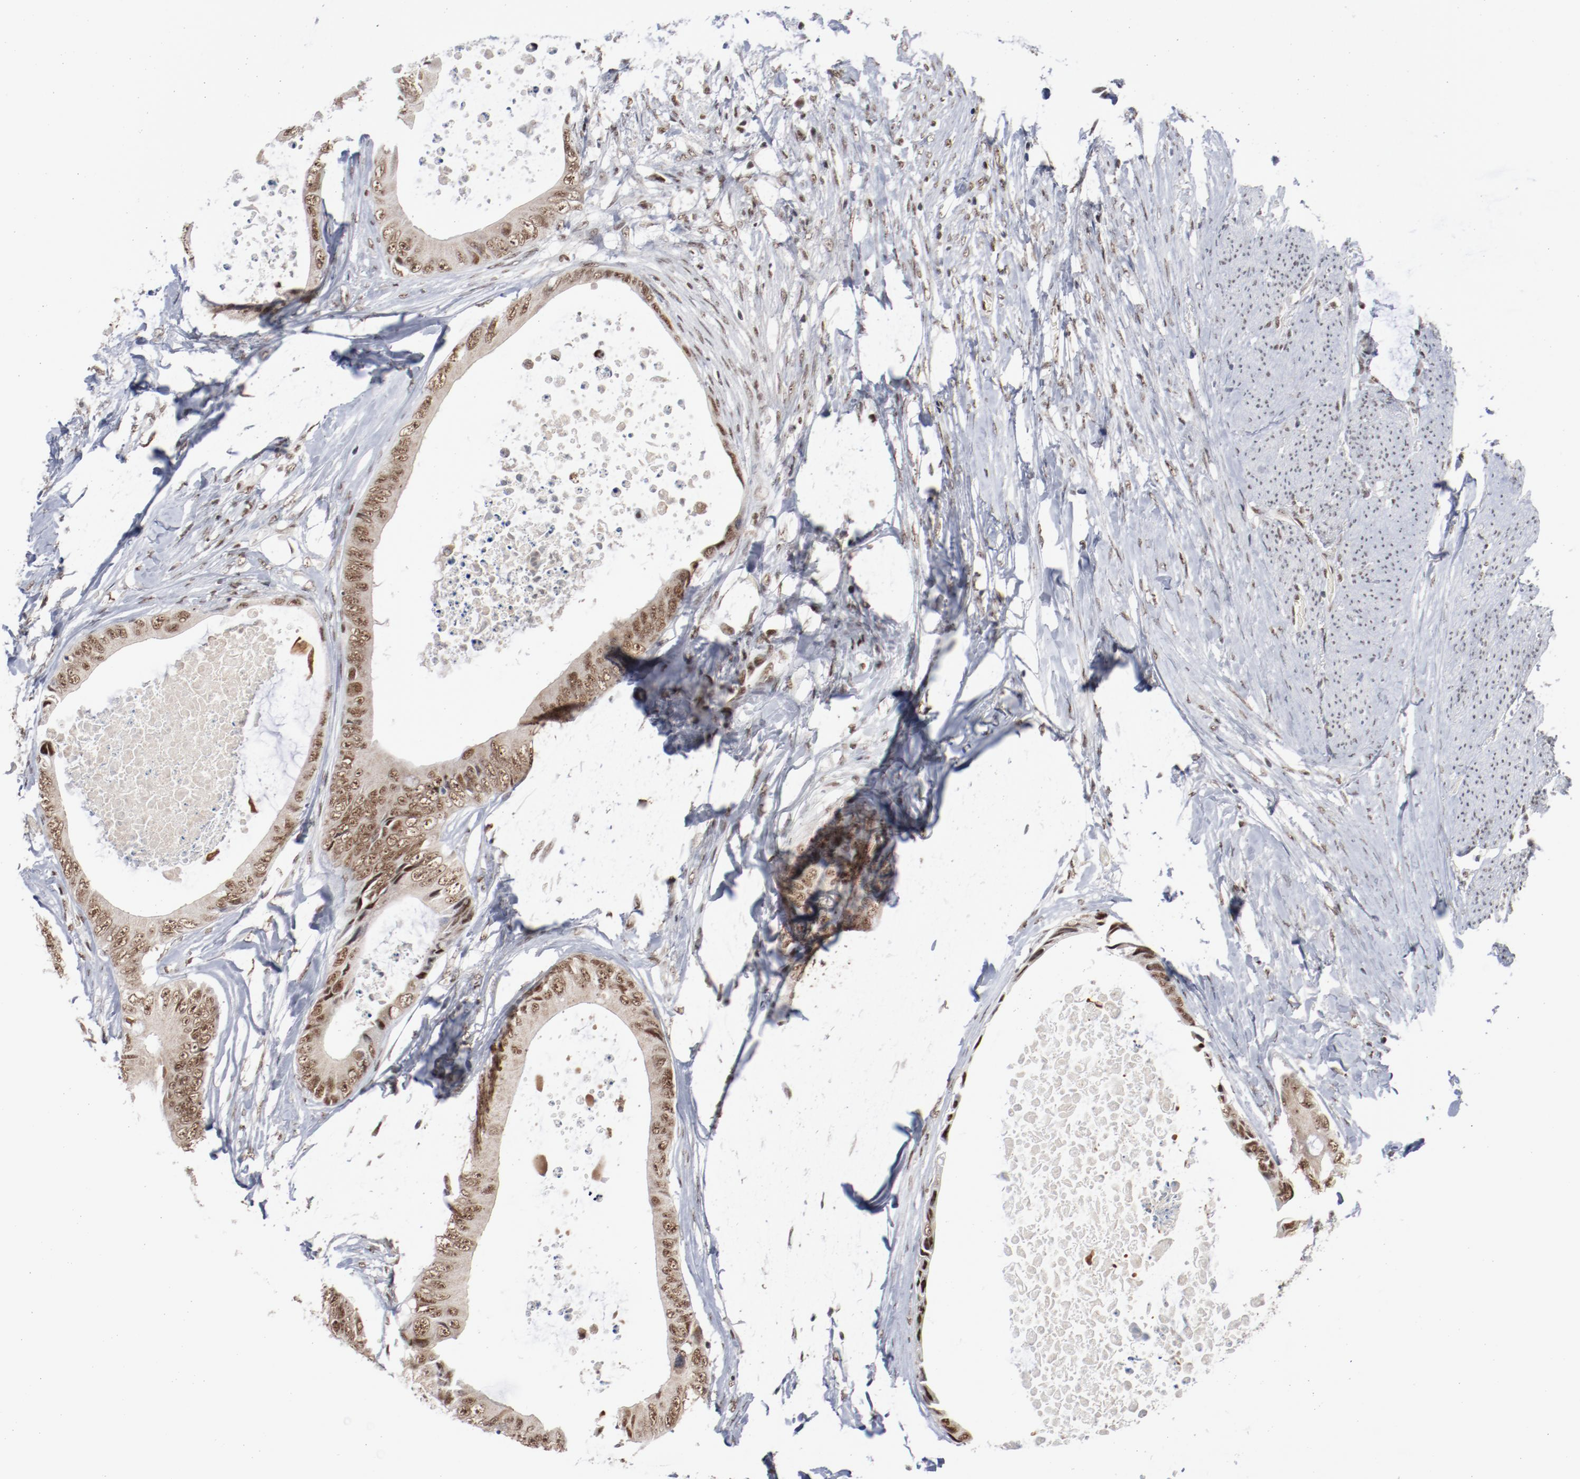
{"staining": {"intensity": "moderate", "quantity": ">75%", "location": "nuclear"}, "tissue": "colorectal cancer", "cell_type": "Tumor cells", "image_type": "cancer", "snomed": [{"axis": "morphology", "description": "Normal tissue, NOS"}, {"axis": "morphology", "description": "Adenocarcinoma, NOS"}, {"axis": "topography", "description": "Rectum"}, {"axis": "topography", "description": "Peripheral nerve tissue"}], "caption": "Moderate nuclear protein positivity is identified in approximately >75% of tumor cells in colorectal cancer.", "gene": "BUB3", "patient": {"sex": "female", "age": 77}}